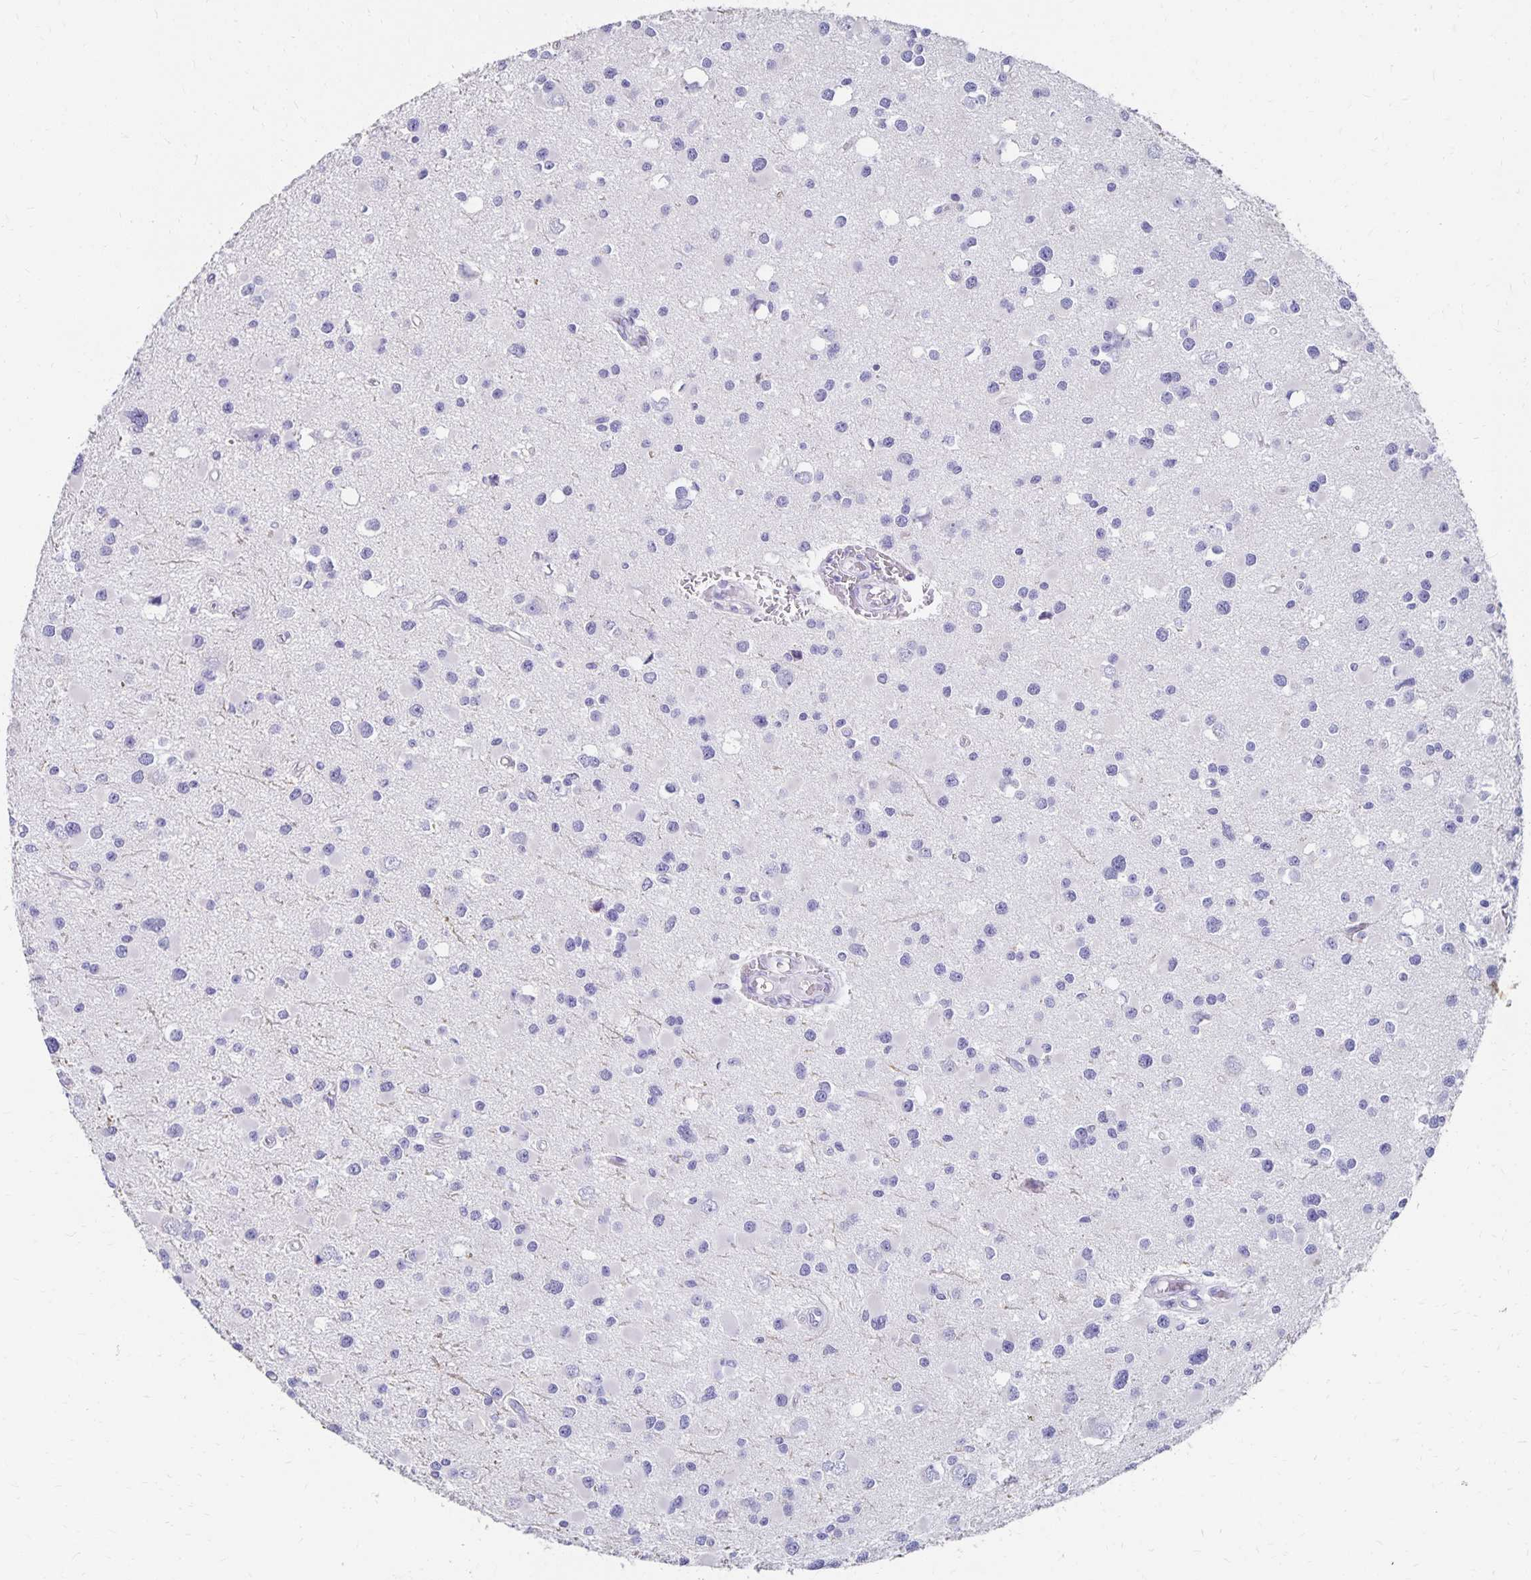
{"staining": {"intensity": "negative", "quantity": "none", "location": "none"}, "tissue": "glioma", "cell_type": "Tumor cells", "image_type": "cancer", "snomed": [{"axis": "morphology", "description": "Glioma, malignant, High grade"}, {"axis": "topography", "description": "Brain"}], "caption": "Immunohistochemistry micrograph of glioma stained for a protein (brown), which exhibits no staining in tumor cells.", "gene": "DYNLT4", "patient": {"sex": "male", "age": 54}}